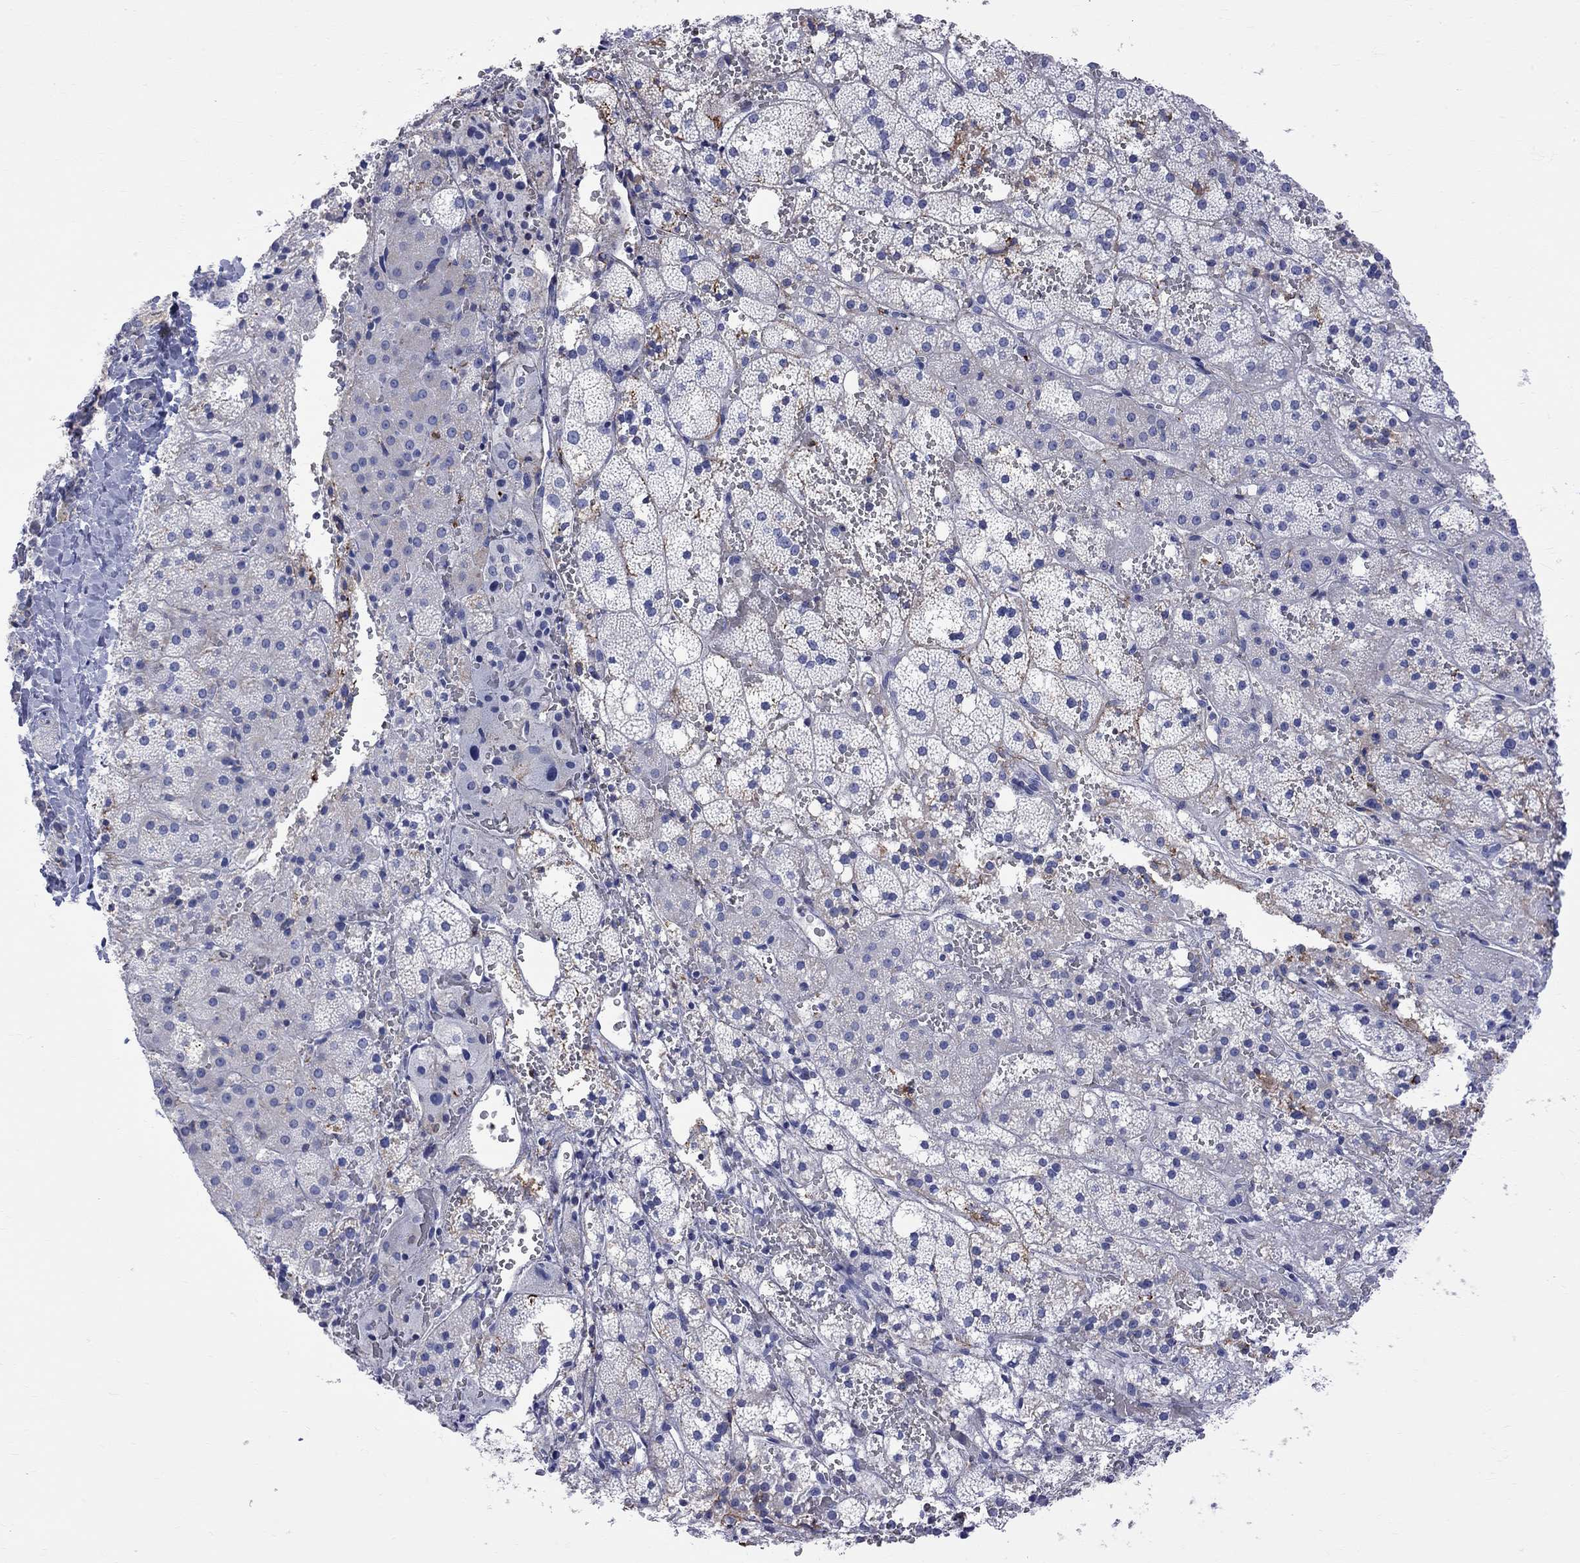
{"staining": {"intensity": "negative", "quantity": "none", "location": "none"}, "tissue": "adrenal gland", "cell_type": "Glandular cells", "image_type": "normal", "snomed": [{"axis": "morphology", "description": "Normal tissue, NOS"}, {"axis": "topography", "description": "Adrenal gland"}], "caption": "Glandular cells are negative for protein expression in normal human adrenal gland.", "gene": "S100A3", "patient": {"sex": "male", "age": 53}}